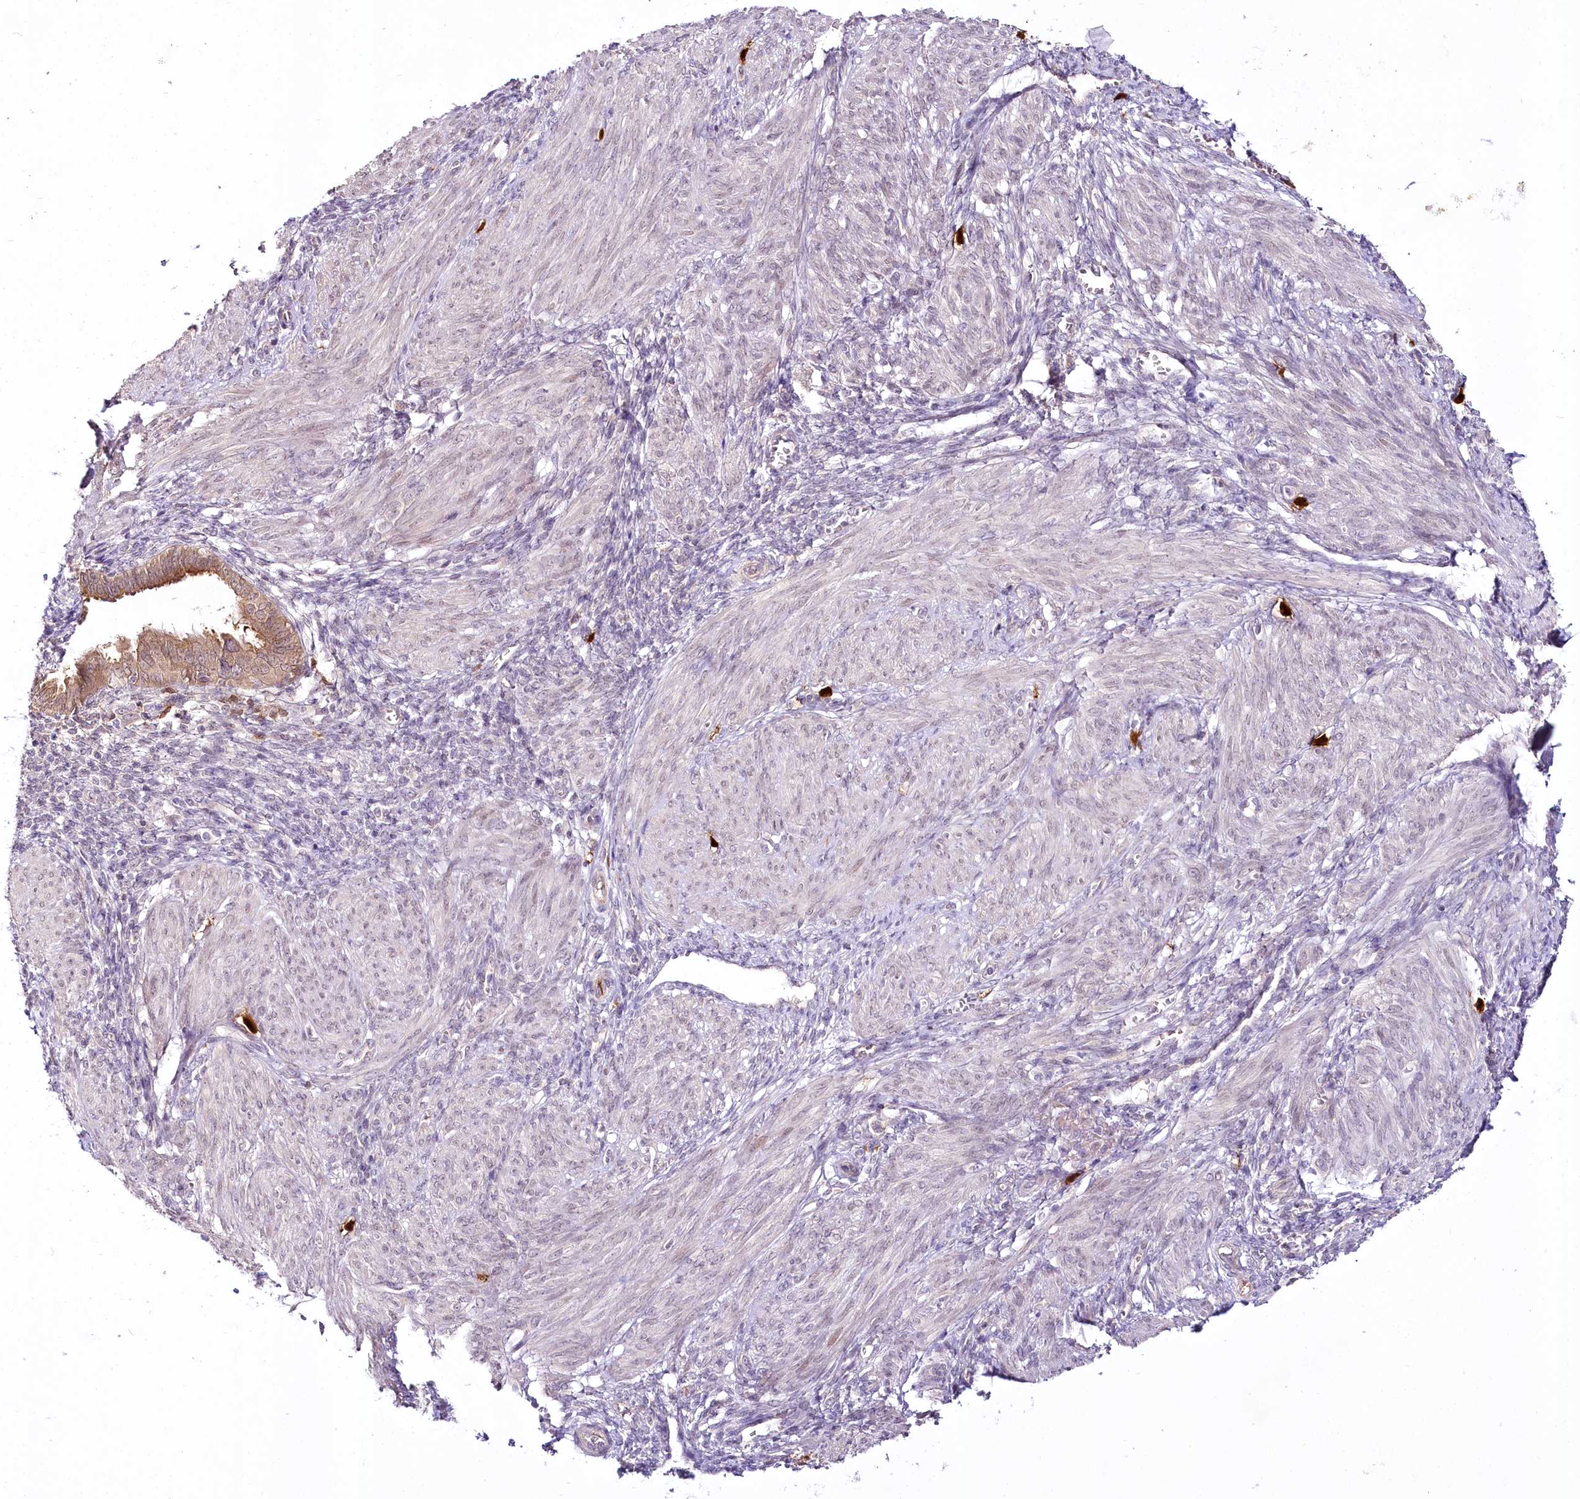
{"staining": {"intensity": "negative", "quantity": "none", "location": "none"}, "tissue": "smooth muscle", "cell_type": "Smooth muscle cells", "image_type": "normal", "snomed": [{"axis": "morphology", "description": "Normal tissue, NOS"}, {"axis": "topography", "description": "Smooth muscle"}], "caption": "Immunohistochemical staining of unremarkable smooth muscle demonstrates no significant expression in smooth muscle cells.", "gene": "VWA5A", "patient": {"sex": "female", "age": 39}}